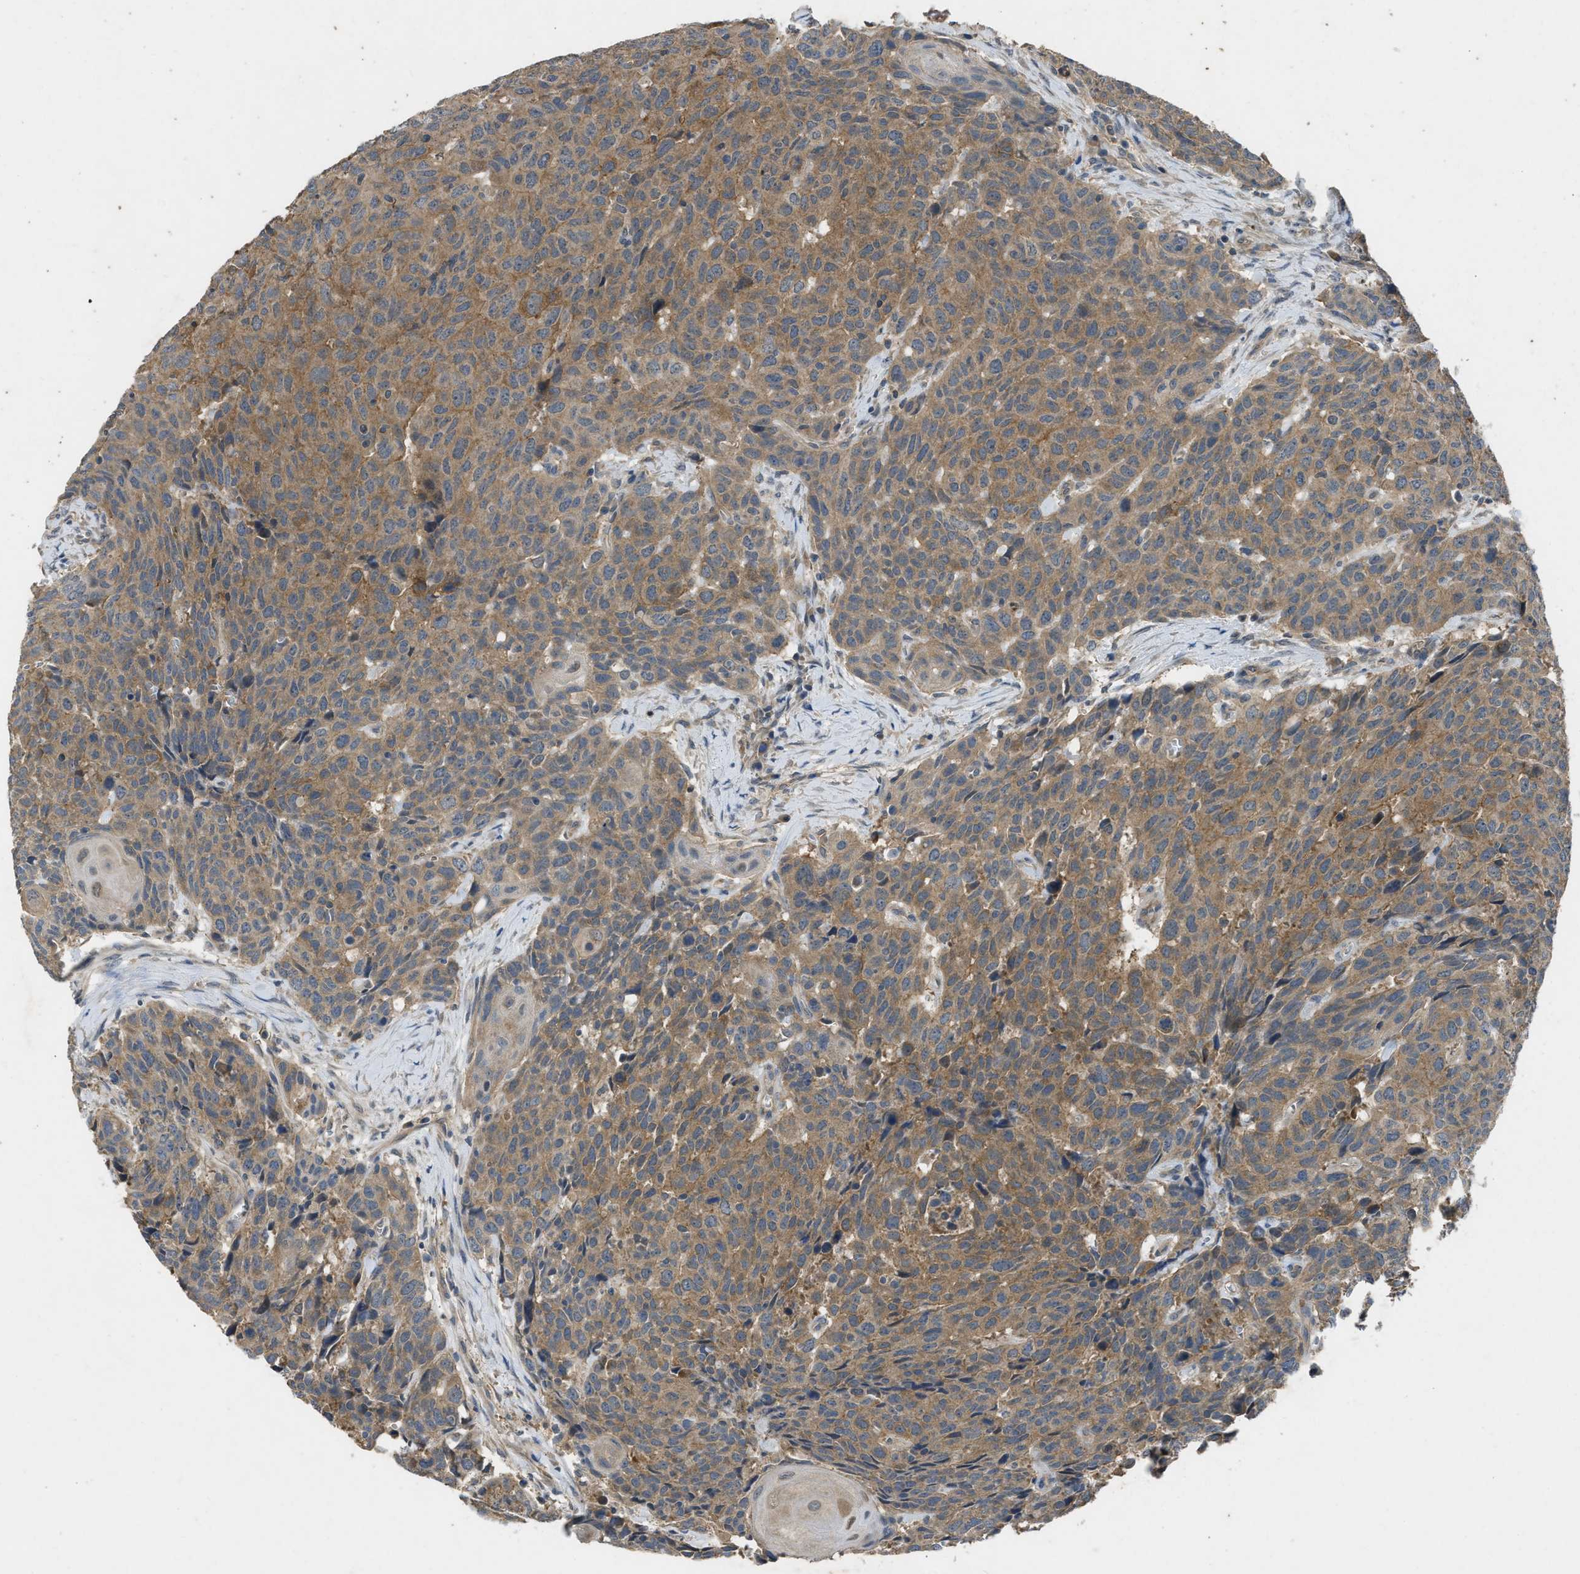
{"staining": {"intensity": "moderate", "quantity": ">75%", "location": "cytoplasmic/membranous"}, "tissue": "head and neck cancer", "cell_type": "Tumor cells", "image_type": "cancer", "snomed": [{"axis": "morphology", "description": "Squamous cell carcinoma, NOS"}, {"axis": "topography", "description": "Head-Neck"}], "caption": "Head and neck cancer (squamous cell carcinoma) stained with a brown dye shows moderate cytoplasmic/membranous positive expression in about >75% of tumor cells.", "gene": "PPP3CA", "patient": {"sex": "male", "age": 66}}